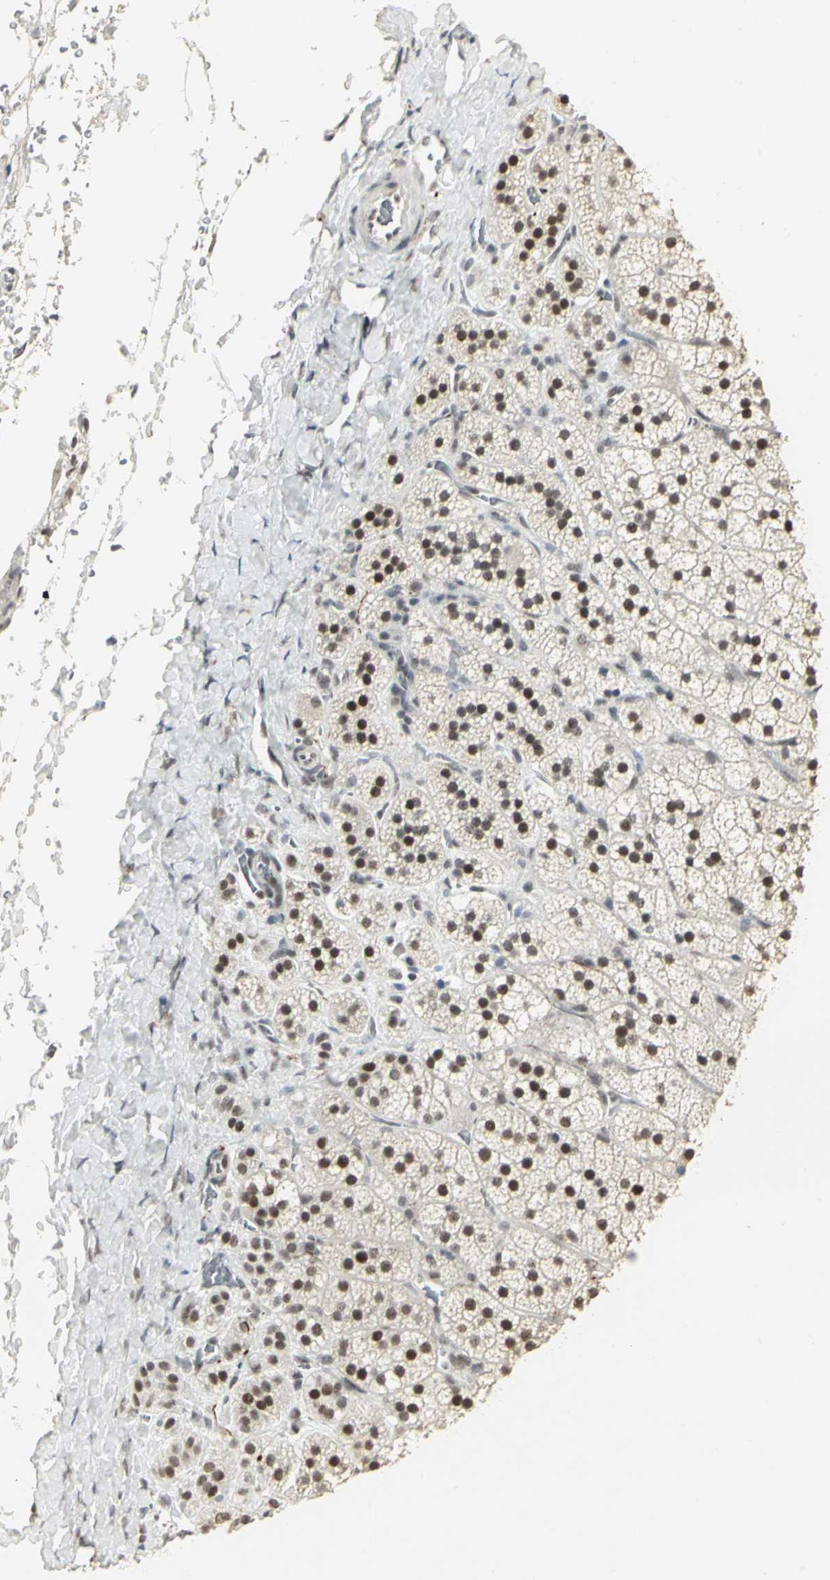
{"staining": {"intensity": "strong", "quantity": ">75%", "location": "nuclear"}, "tissue": "adrenal gland", "cell_type": "Glandular cells", "image_type": "normal", "snomed": [{"axis": "morphology", "description": "Normal tissue, NOS"}, {"axis": "topography", "description": "Adrenal gland"}], "caption": "Immunohistochemistry of benign adrenal gland displays high levels of strong nuclear staining in about >75% of glandular cells. The protein is stained brown, and the nuclei are stained in blue (DAB IHC with brightfield microscopy, high magnification).", "gene": "CBX3", "patient": {"sex": "female", "age": 44}}